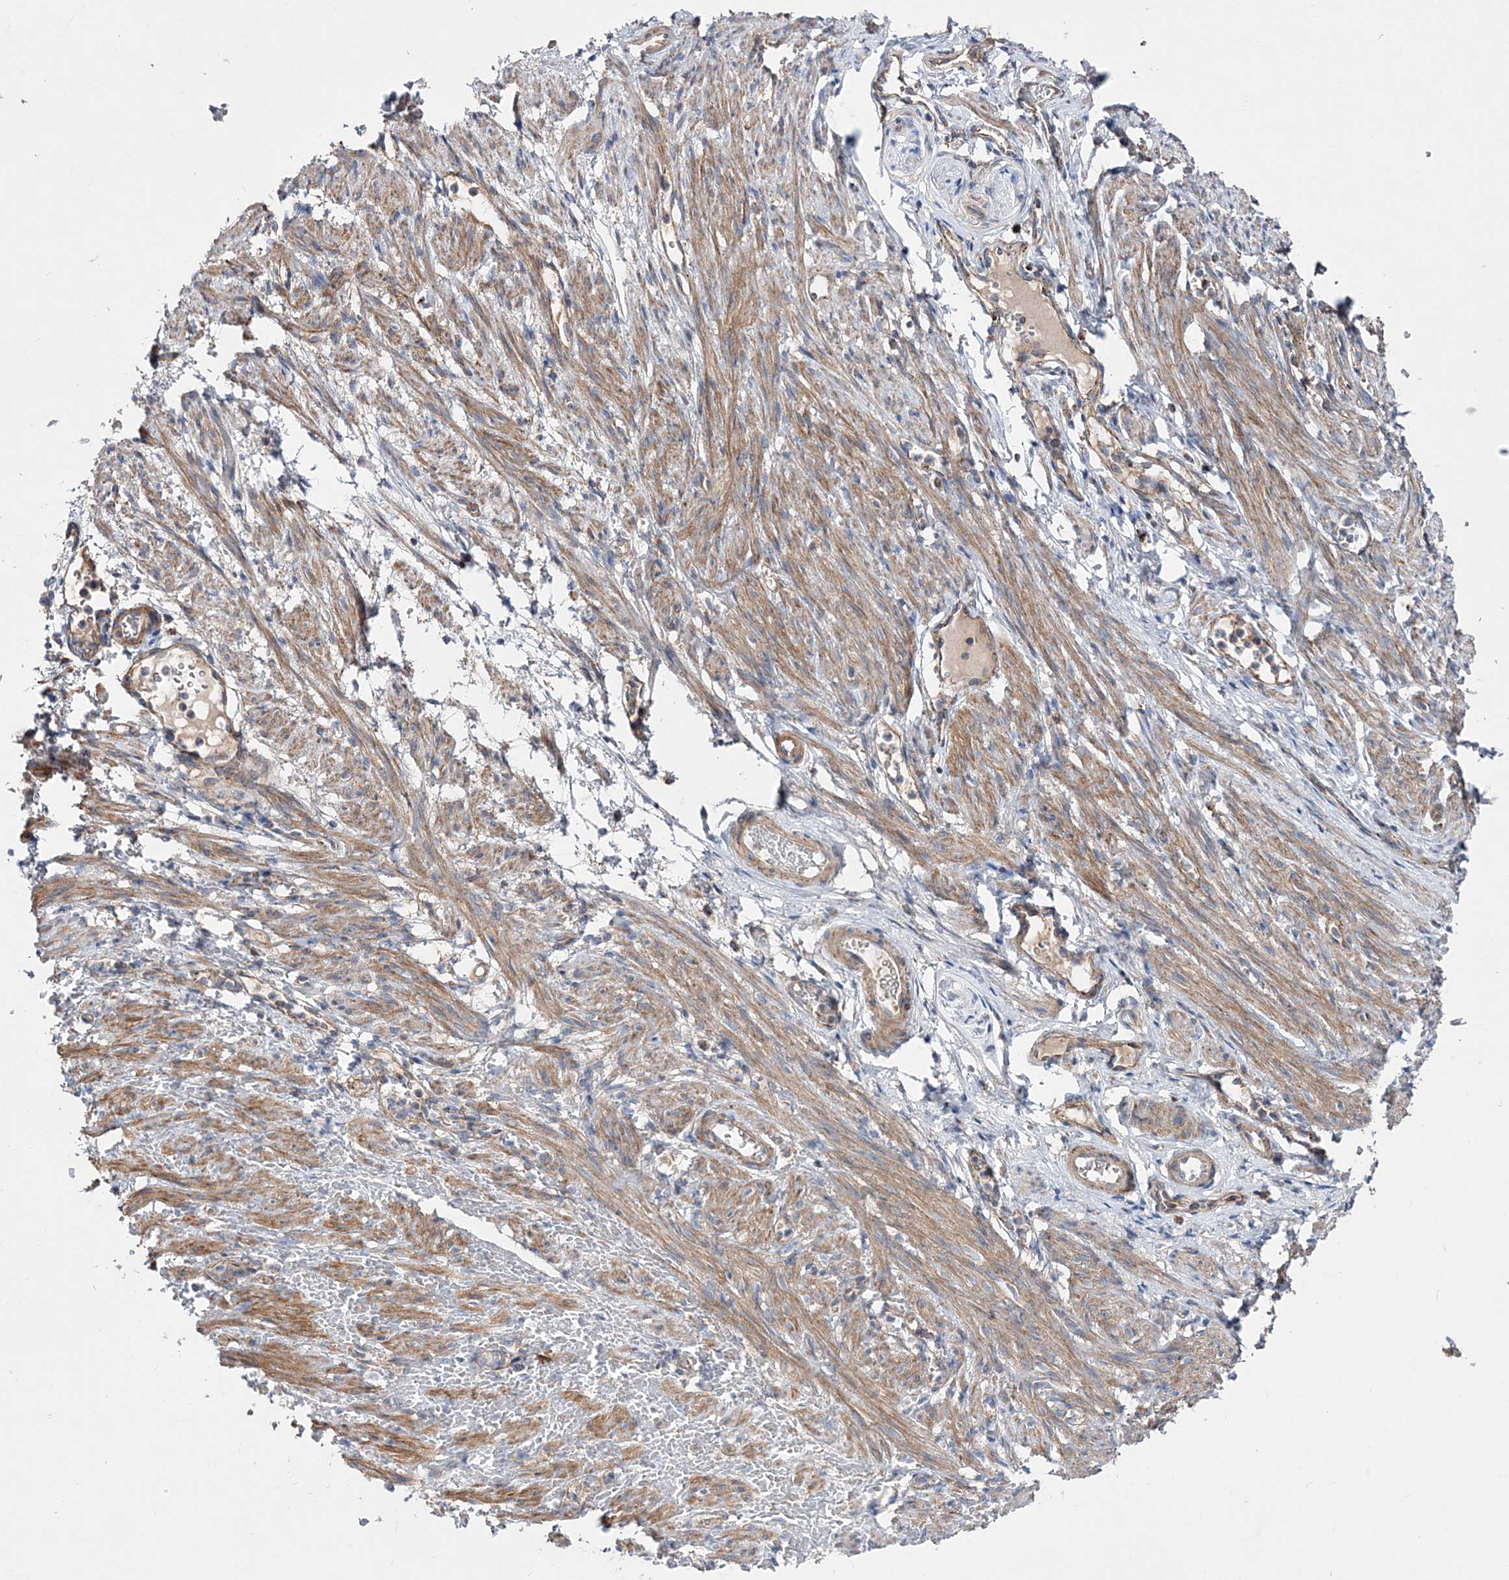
{"staining": {"intensity": "negative", "quantity": "none", "location": "none"}, "tissue": "adipose tissue", "cell_type": "Adipocytes", "image_type": "normal", "snomed": [{"axis": "morphology", "description": "Normal tissue, NOS"}, {"axis": "topography", "description": "Smooth muscle"}, {"axis": "topography", "description": "Peripheral nerve tissue"}], "caption": "Immunohistochemical staining of unremarkable adipose tissue displays no significant expression in adipocytes. The staining was performed using DAB to visualize the protein expression in brown, while the nuclei were stained in blue with hematoxylin (Magnification: 20x).", "gene": "NGLY1", "patient": {"sex": "female", "age": 39}}